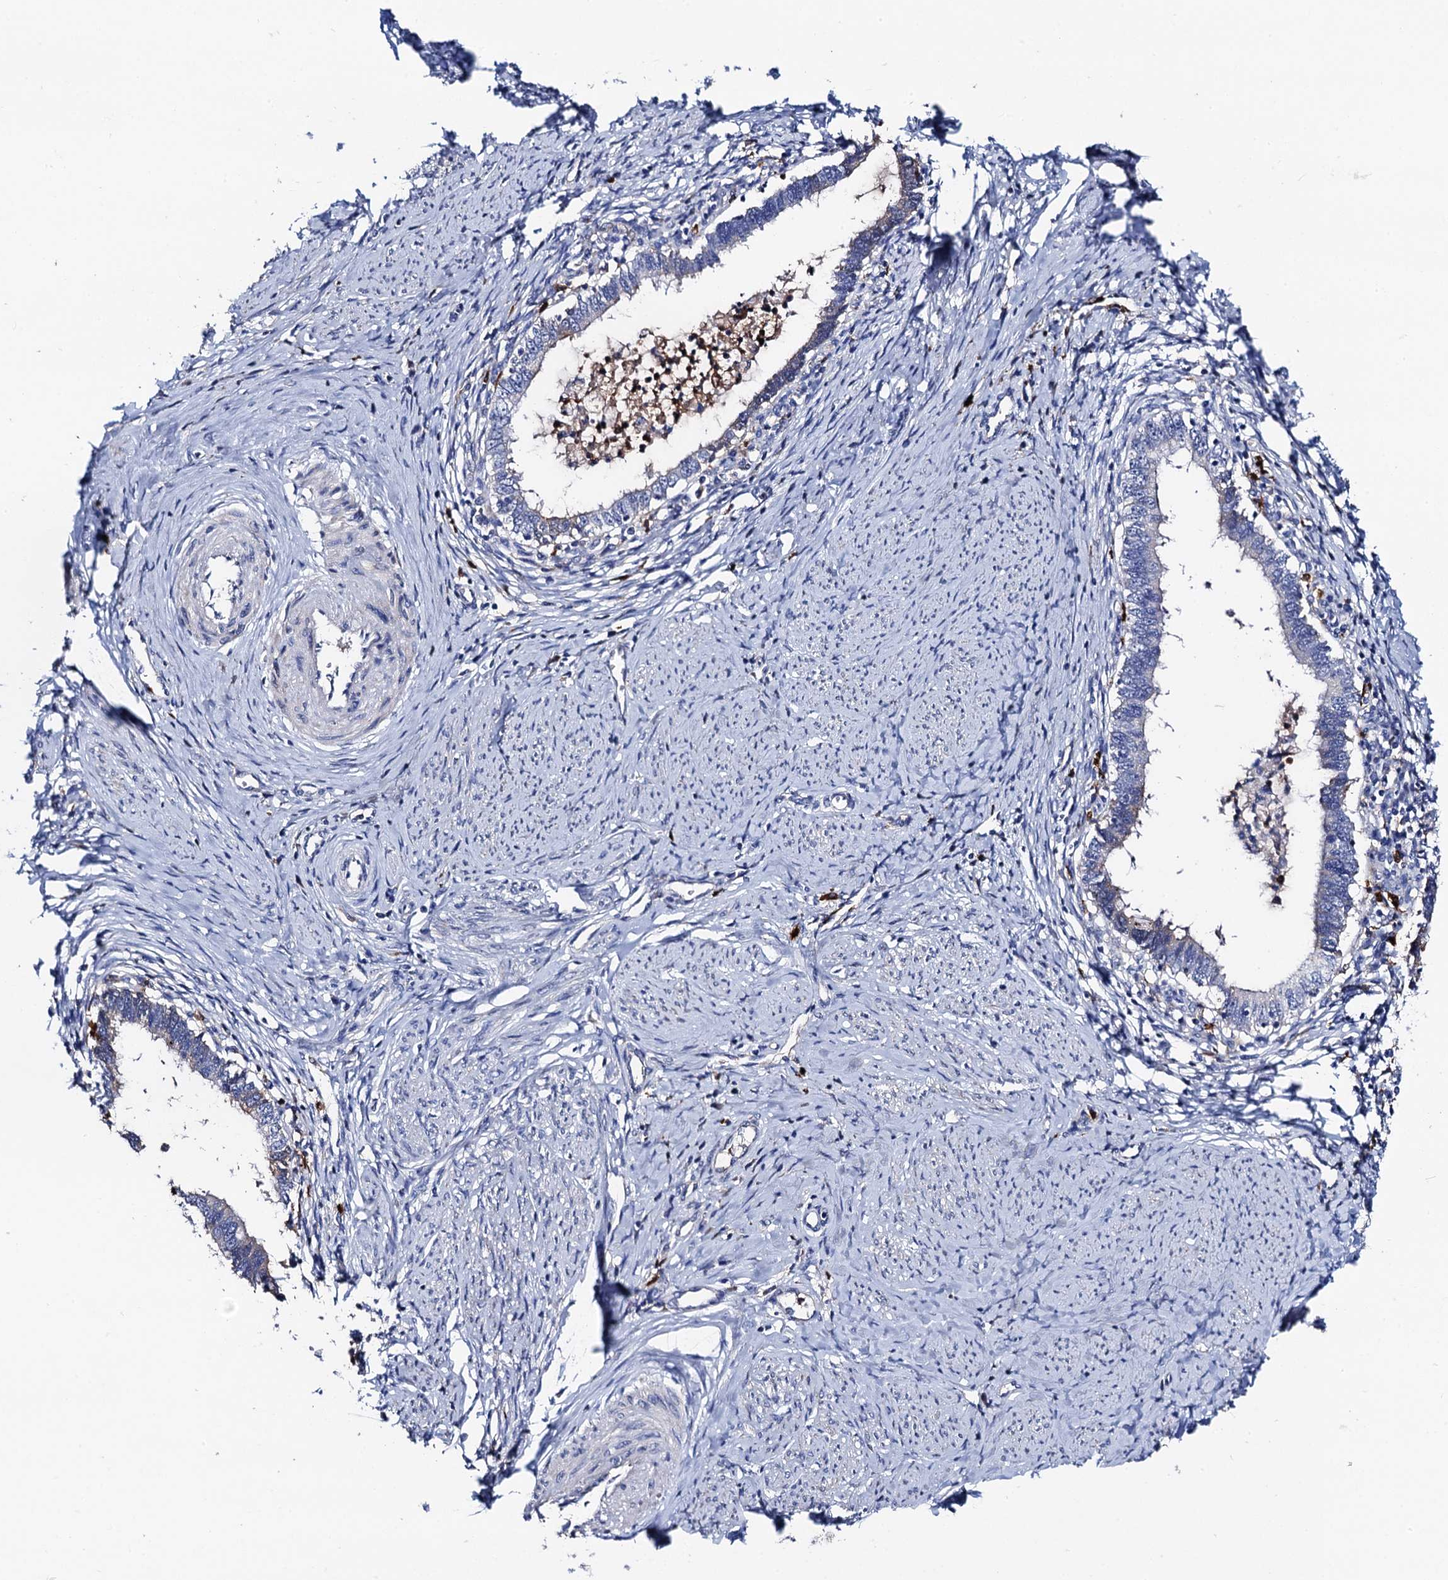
{"staining": {"intensity": "negative", "quantity": "none", "location": "none"}, "tissue": "cervical cancer", "cell_type": "Tumor cells", "image_type": "cancer", "snomed": [{"axis": "morphology", "description": "Adenocarcinoma, NOS"}, {"axis": "topography", "description": "Cervix"}], "caption": "A histopathology image of cervical cancer stained for a protein exhibits no brown staining in tumor cells.", "gene": "FREM3", "patient": {"sex": "female", "age": 36}}